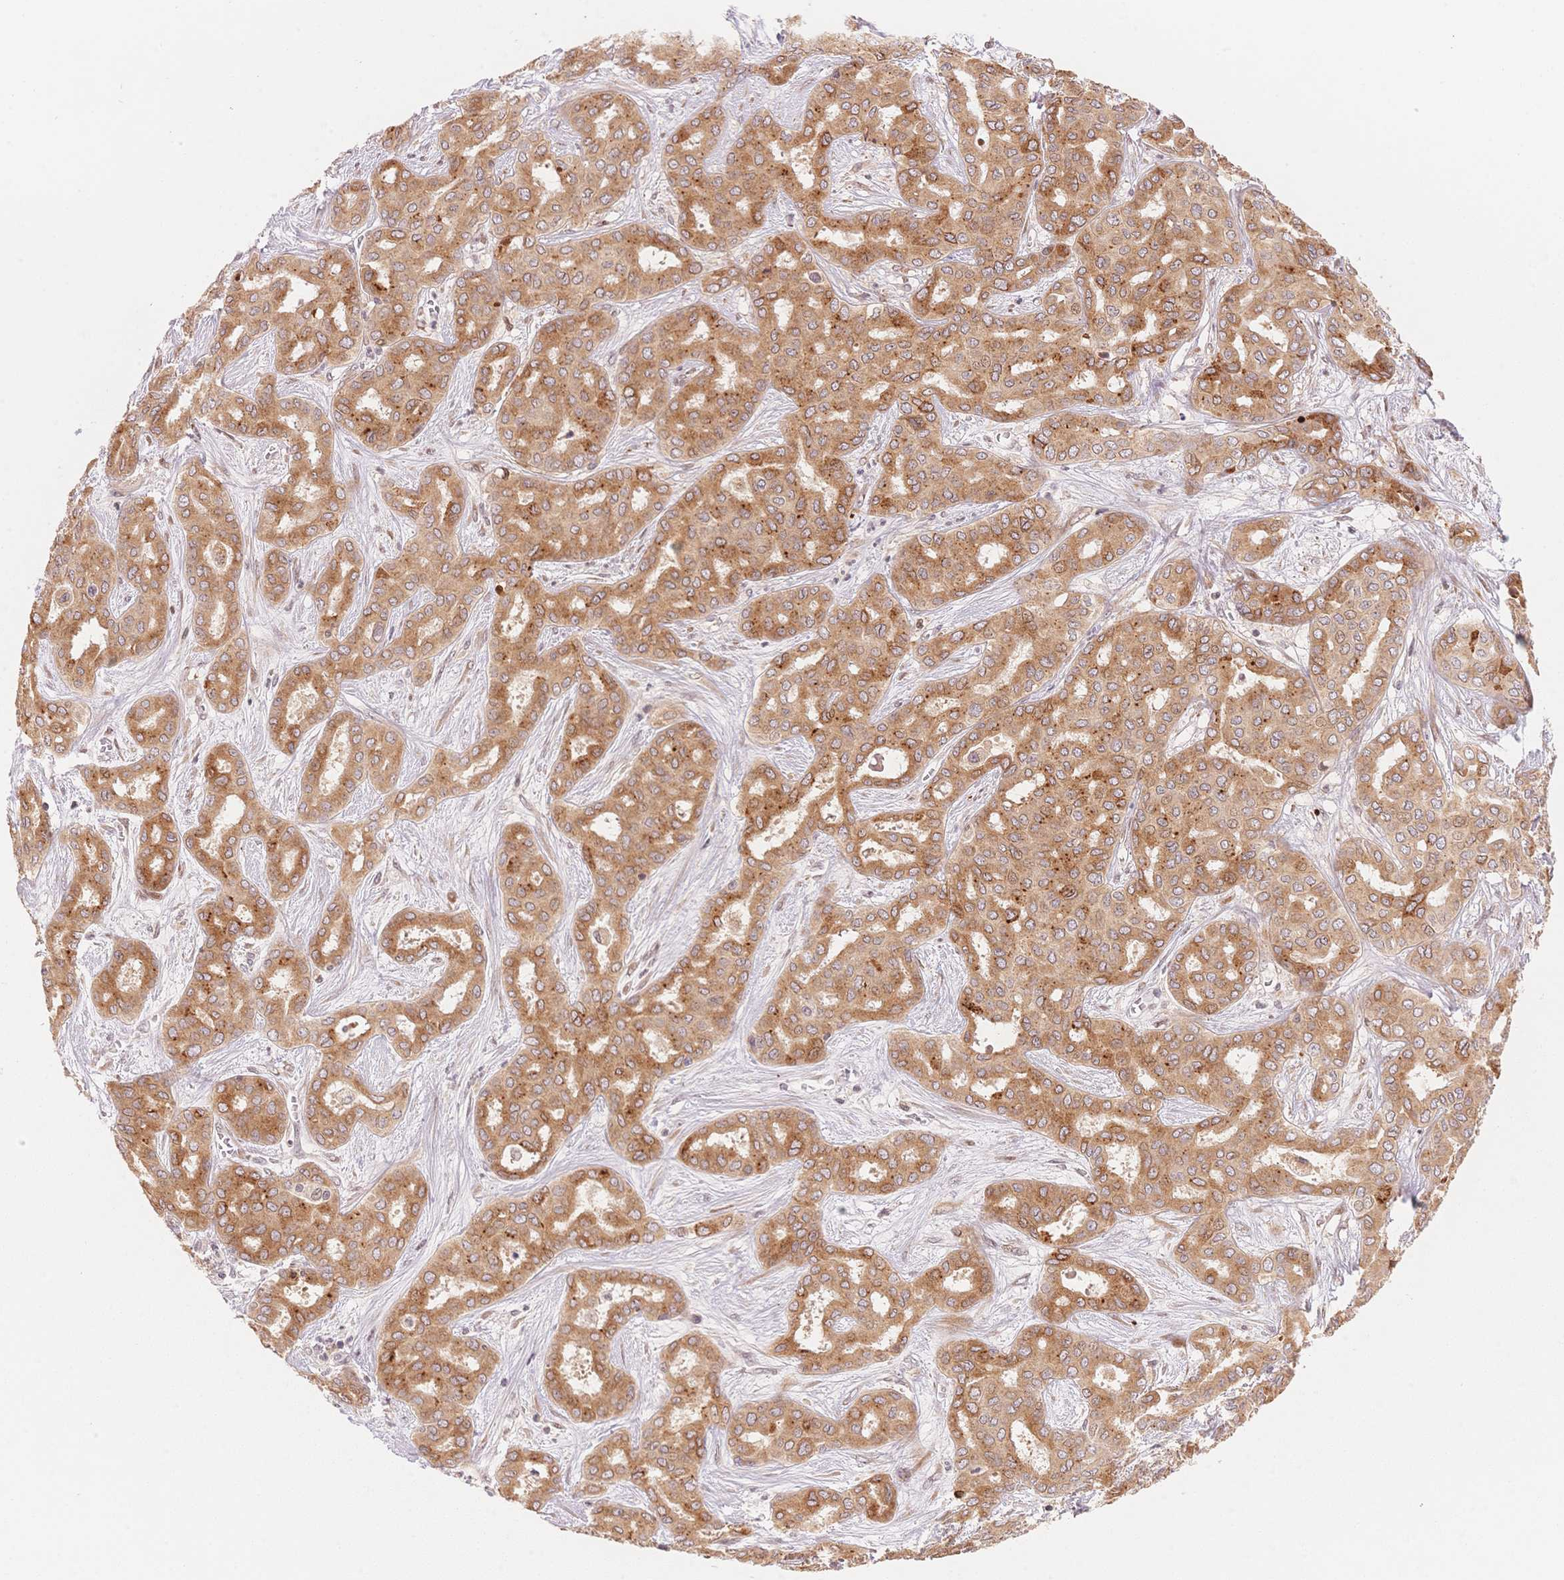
{"staining": {"intensity": "moderate", "quantity": ">75%", "location": "cytoplasmic/membranous,nuclear"}, "tissue": "liver cancer", "cell_type": "Tumor cells", "image_type": "cancer", "snomed": [{"axis": "morphology", "description": "Cholangiocarcinoma"}, {"axis": "topography", "description": "Liver"}], "caption": "Human liver cancer (cholangiocarcinoma) stained for a protein (brown) shows moderate cytoplasmic/membranous and nuclear positive expression in approximately >75% of tumor cells.", "gene": "STK39", "patient": {"sex": "female", "age": 64}}